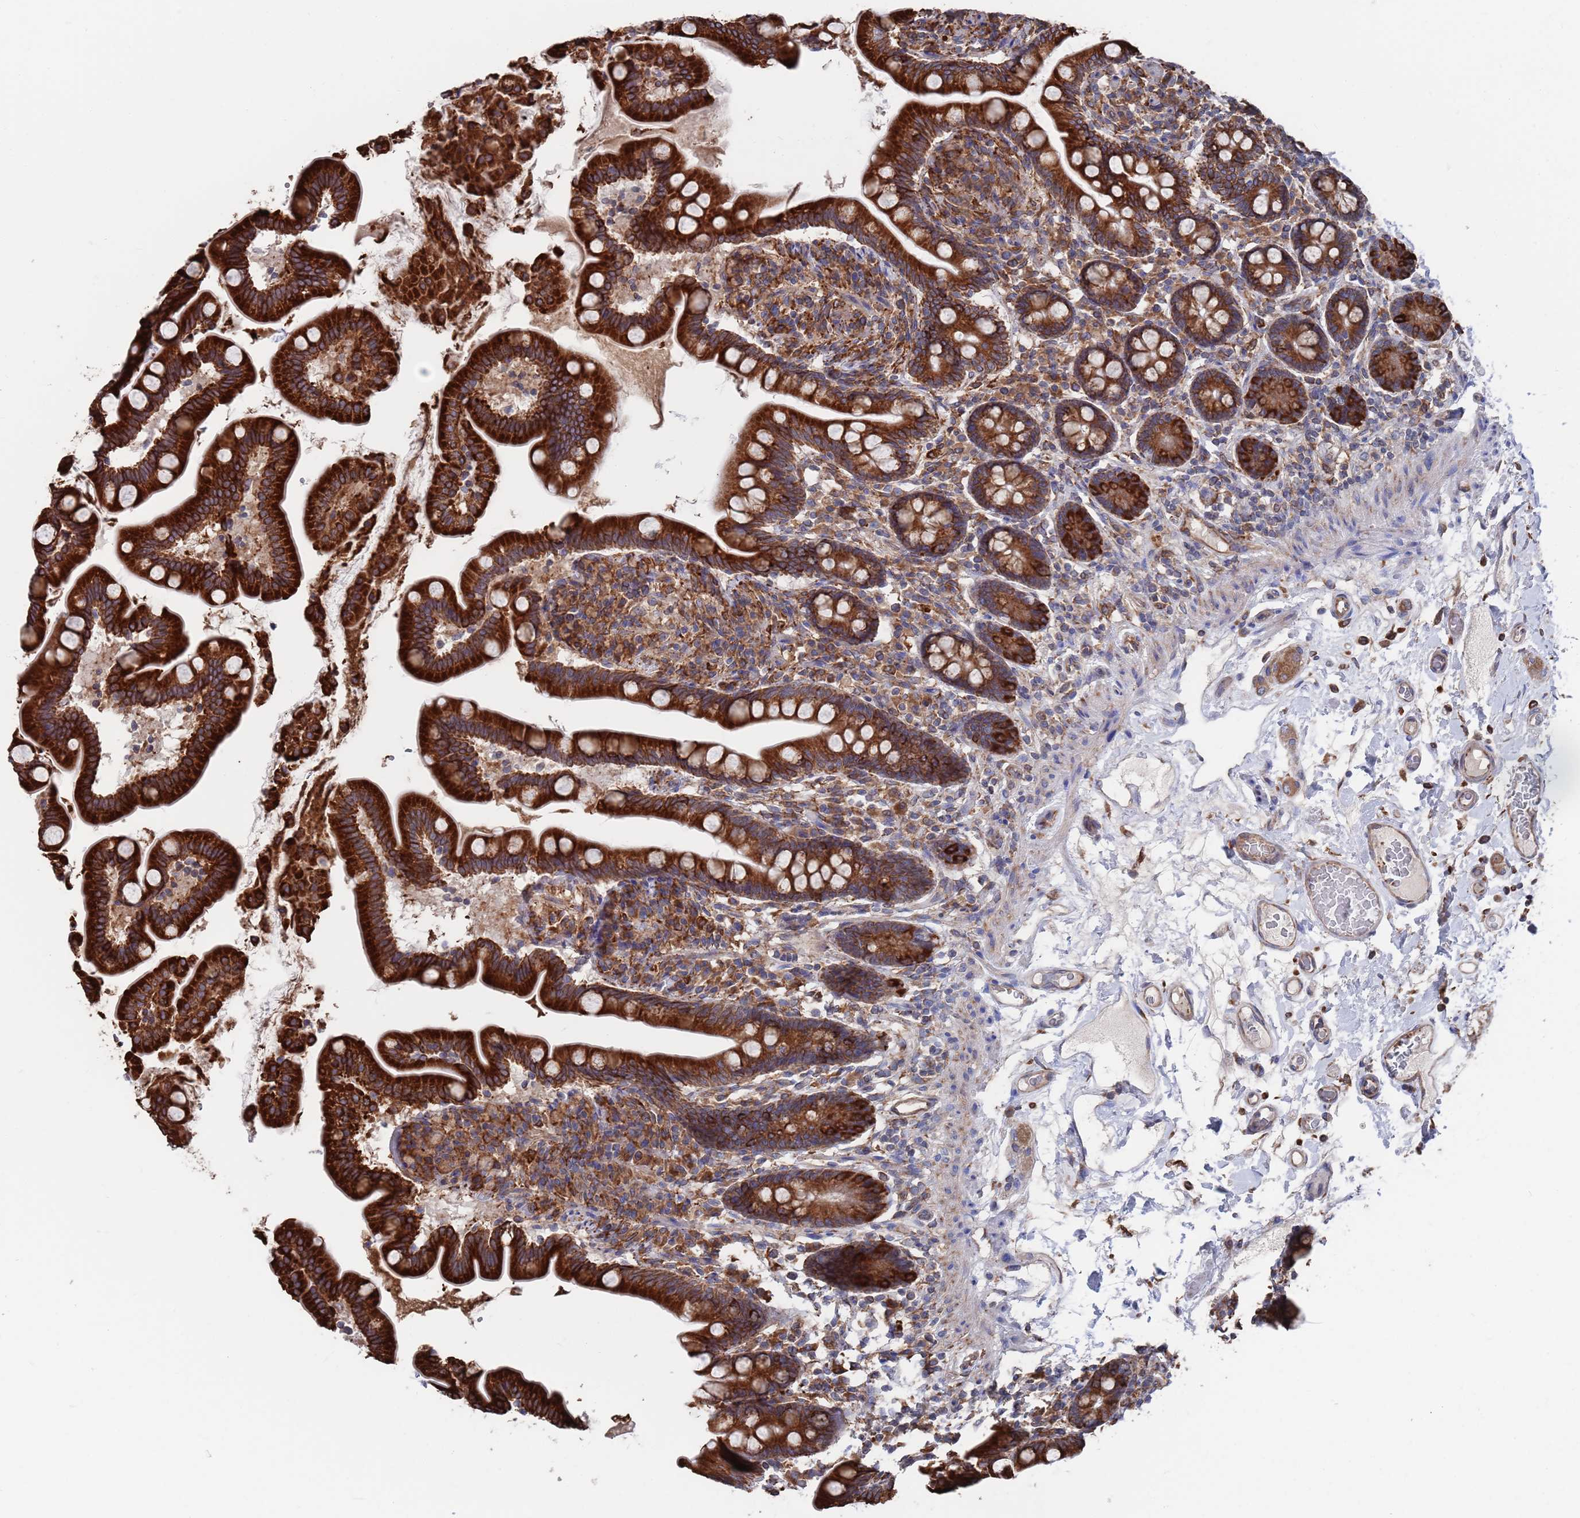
{"staining": {"intensity": "strong", "quantity": ">75%", "location": "cytoplasmic/membranous"}, "tissue": "small intestine", "cell_type": "Glandular cells", "image_type": "normal", "snomed": [{"axis": "morphology", "description": "Normal tissue, NOS"}, {"axis": "topography", "description": "Small intestine"}], "caption": "Human small intestine stained for a protein (brown) displays strong cytoplasmic/membranous positive positivity in approximately >75% of glandular cells.", "gene": "GID8", "patient": {"sex": "female", "age": 64}}